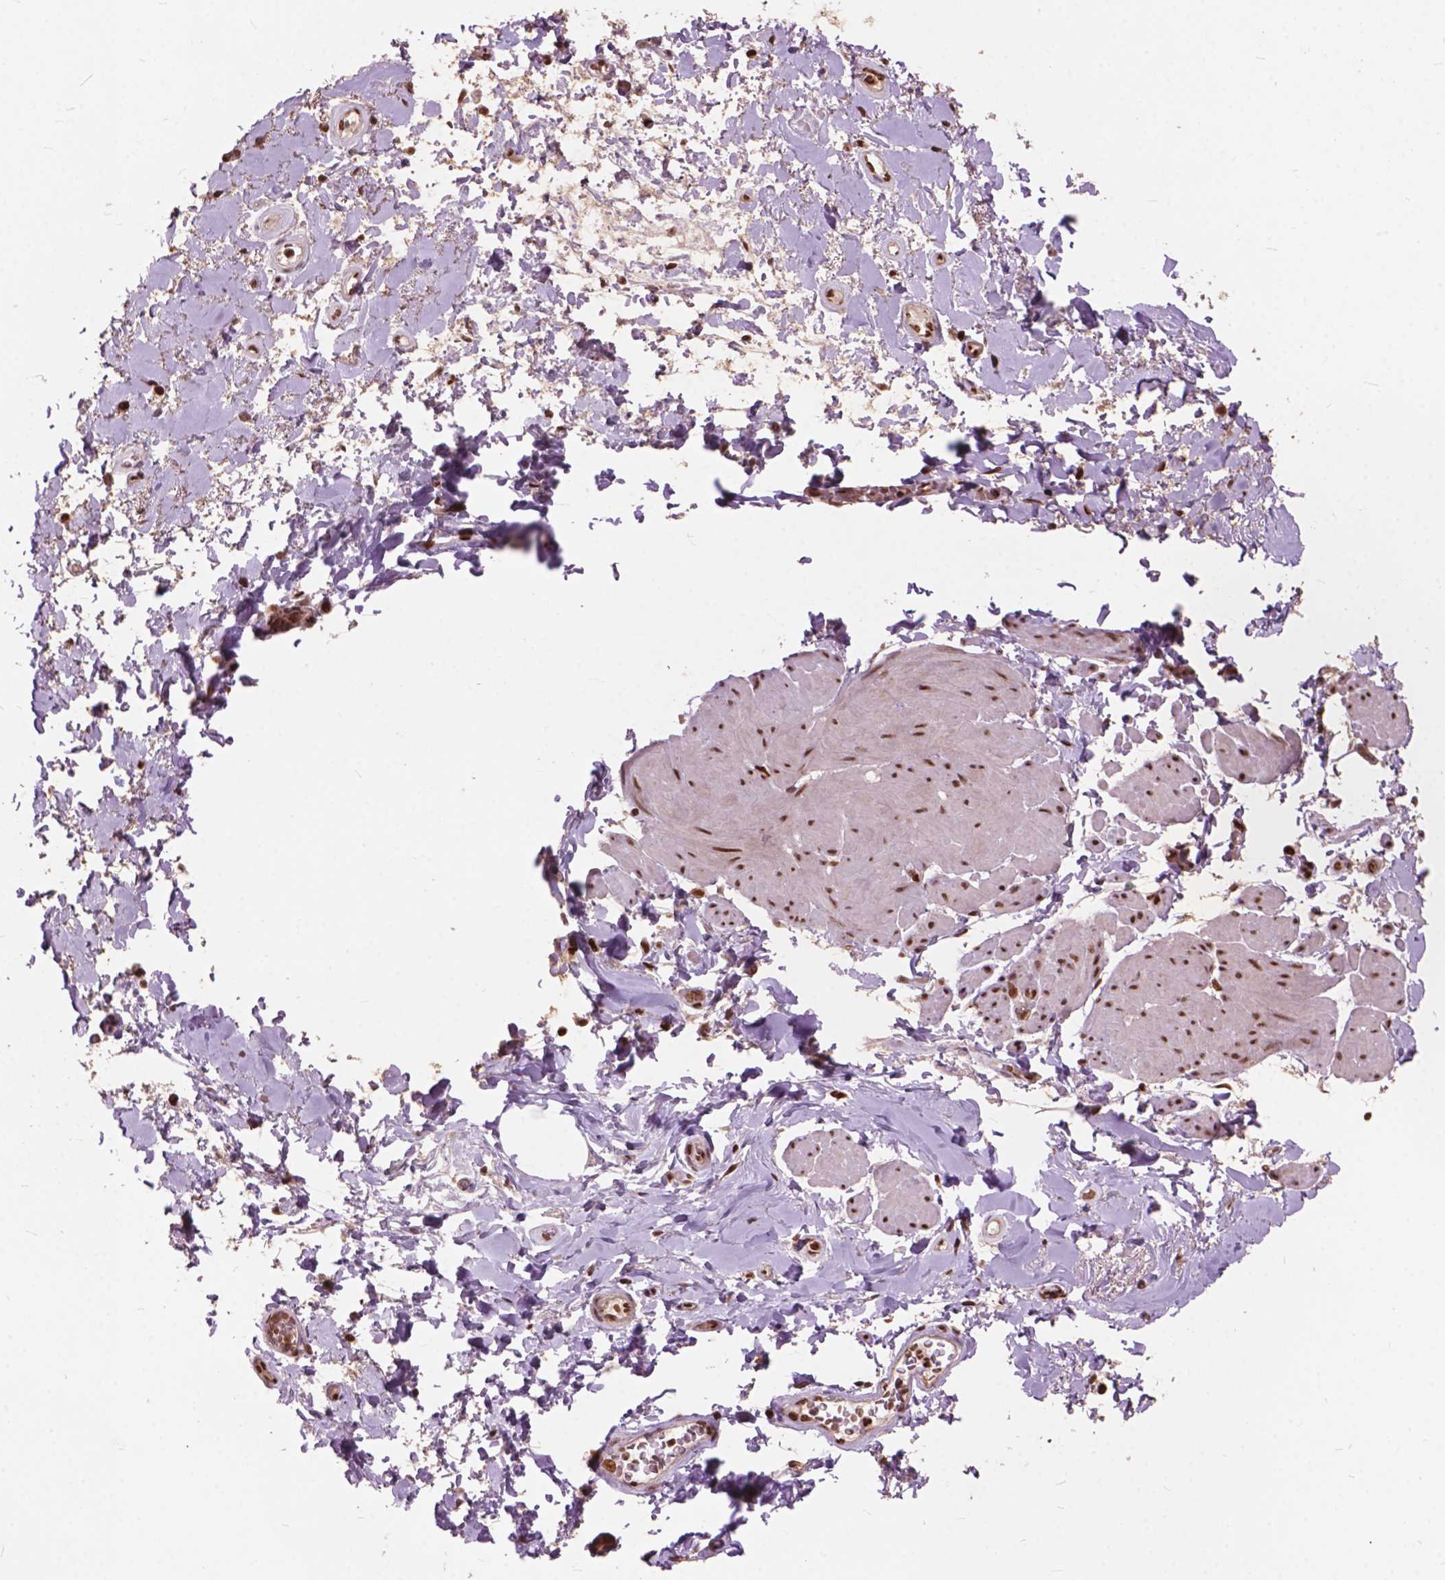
{"staining": {"intensity": "moderate", "quantity": ">75%", "location": "nuclear"}, "tissue": "adipose tissue", "cell_type": "Adipocytes", "image_type": "normal", "snomed": [{"axis": "morphology", "description": "Normal tissue, NOS"}, {"axis": "topography", "description": "Urinary bladder"}, {"axis": "topography", "description": "Peripheral nerve tissue"}], "caption": "IHC of normal adipose tissue exhibits medium levels of moderate nuclear expression in approximately >75% of adipocytes. The staining was performed using DAB to visualize the protein expression in brown, while the nuclei were stained in blue with hematoxylin (Magnification: 20x).", "gene": "ANP32A", "patient": {"sex": "female", "age": 60}}